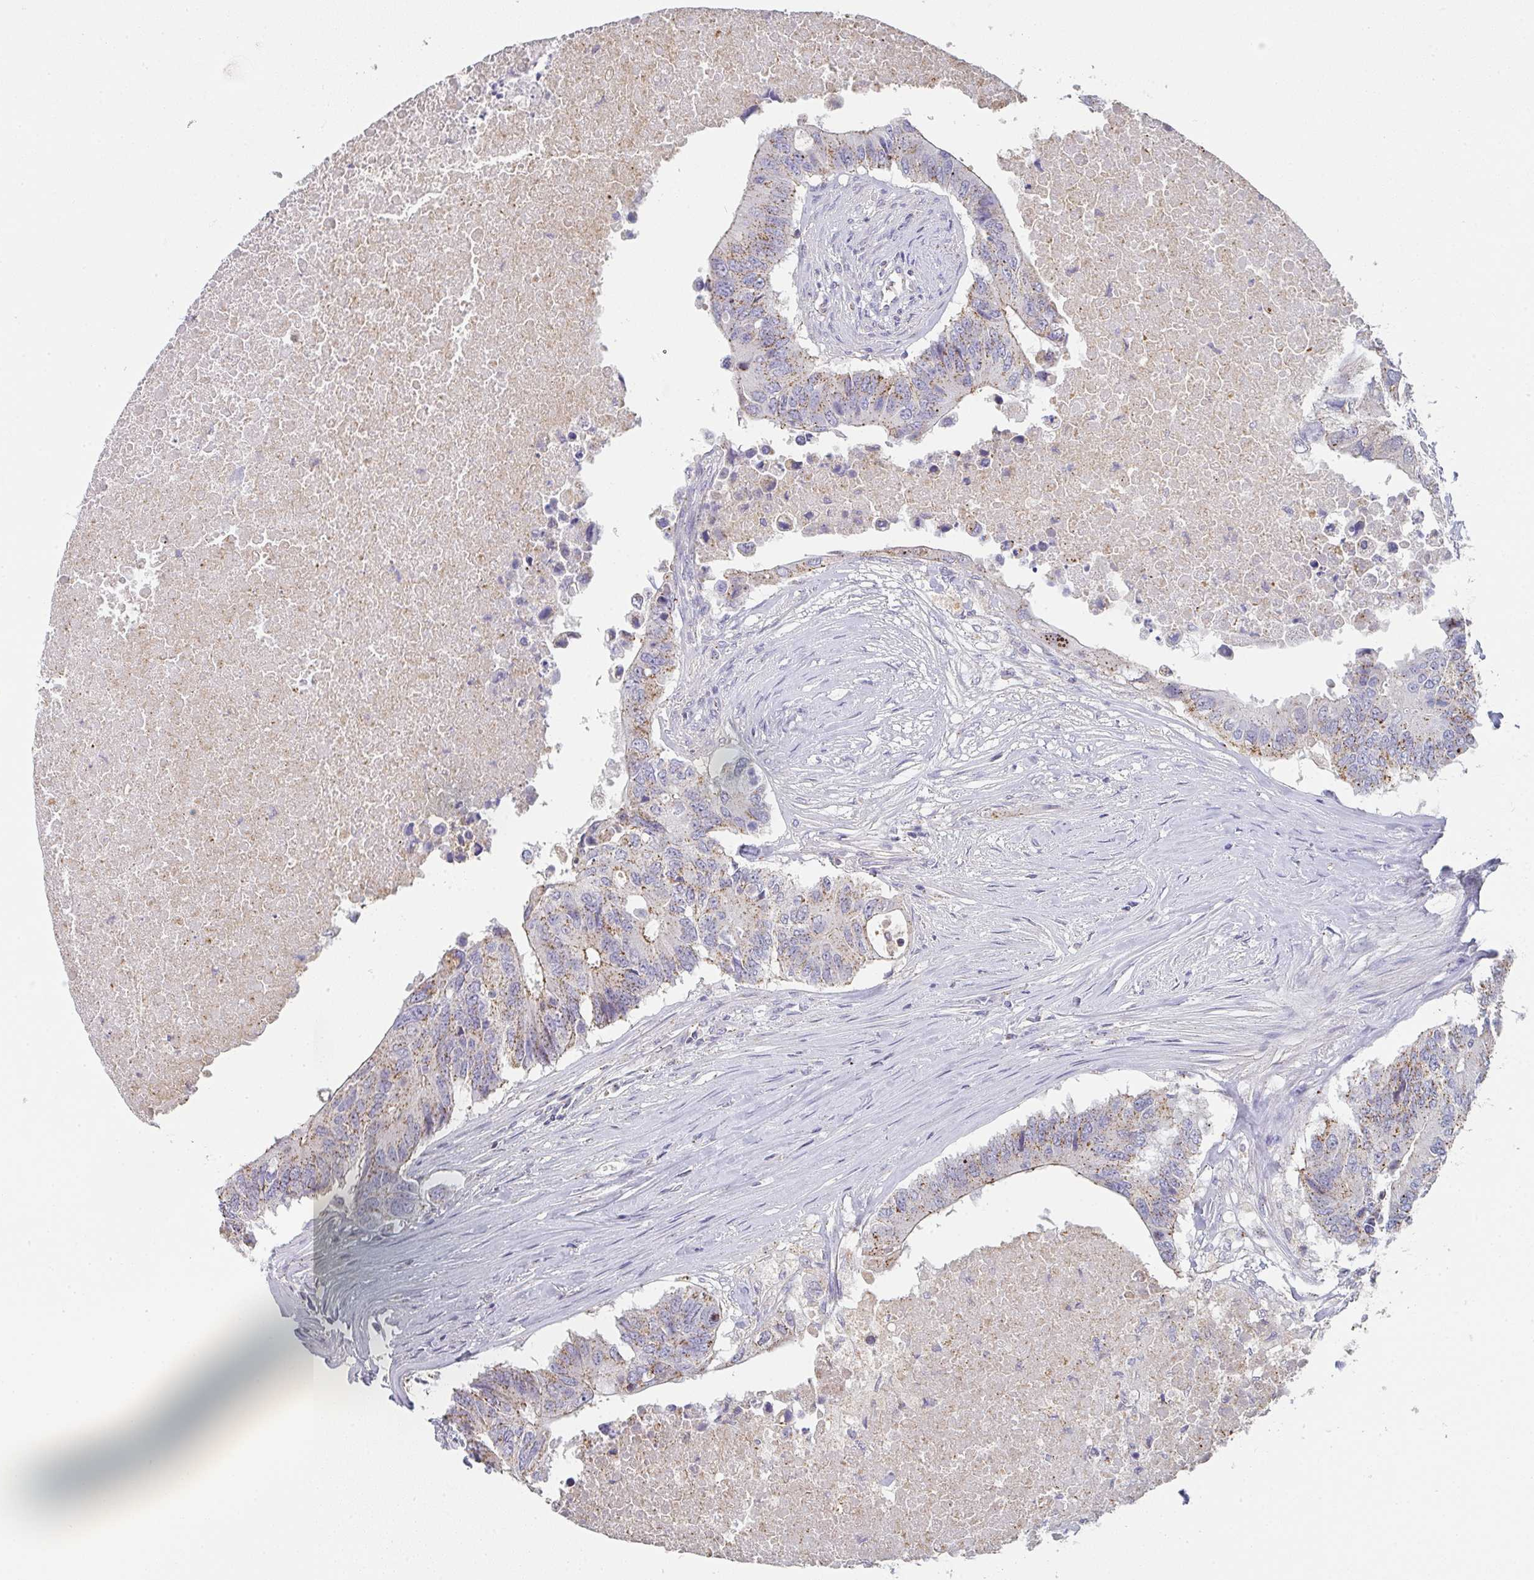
{"staining": {"intensity": "moderate", "quantity": ">75%", "location": "cytoplasmic/membranous"}, "tissue": "colorectal cancer", "cell_type": "Tumor cells", "image_type": "cancer", "snomed": [{"axis": "morphology", "description": "Adenocarcinoma, NOS"}, {"axis": "topography", "description": "Colon"}], "caption": "There is medium levels of moderate cytoplasmic/membranous staining in tumor cells of adenocarcinoma (colorectal), as demonstrated by immunohistochemical staining (brown color).", "gene": "CHMP5", "patient": {"sex": "male", "age": 71}}